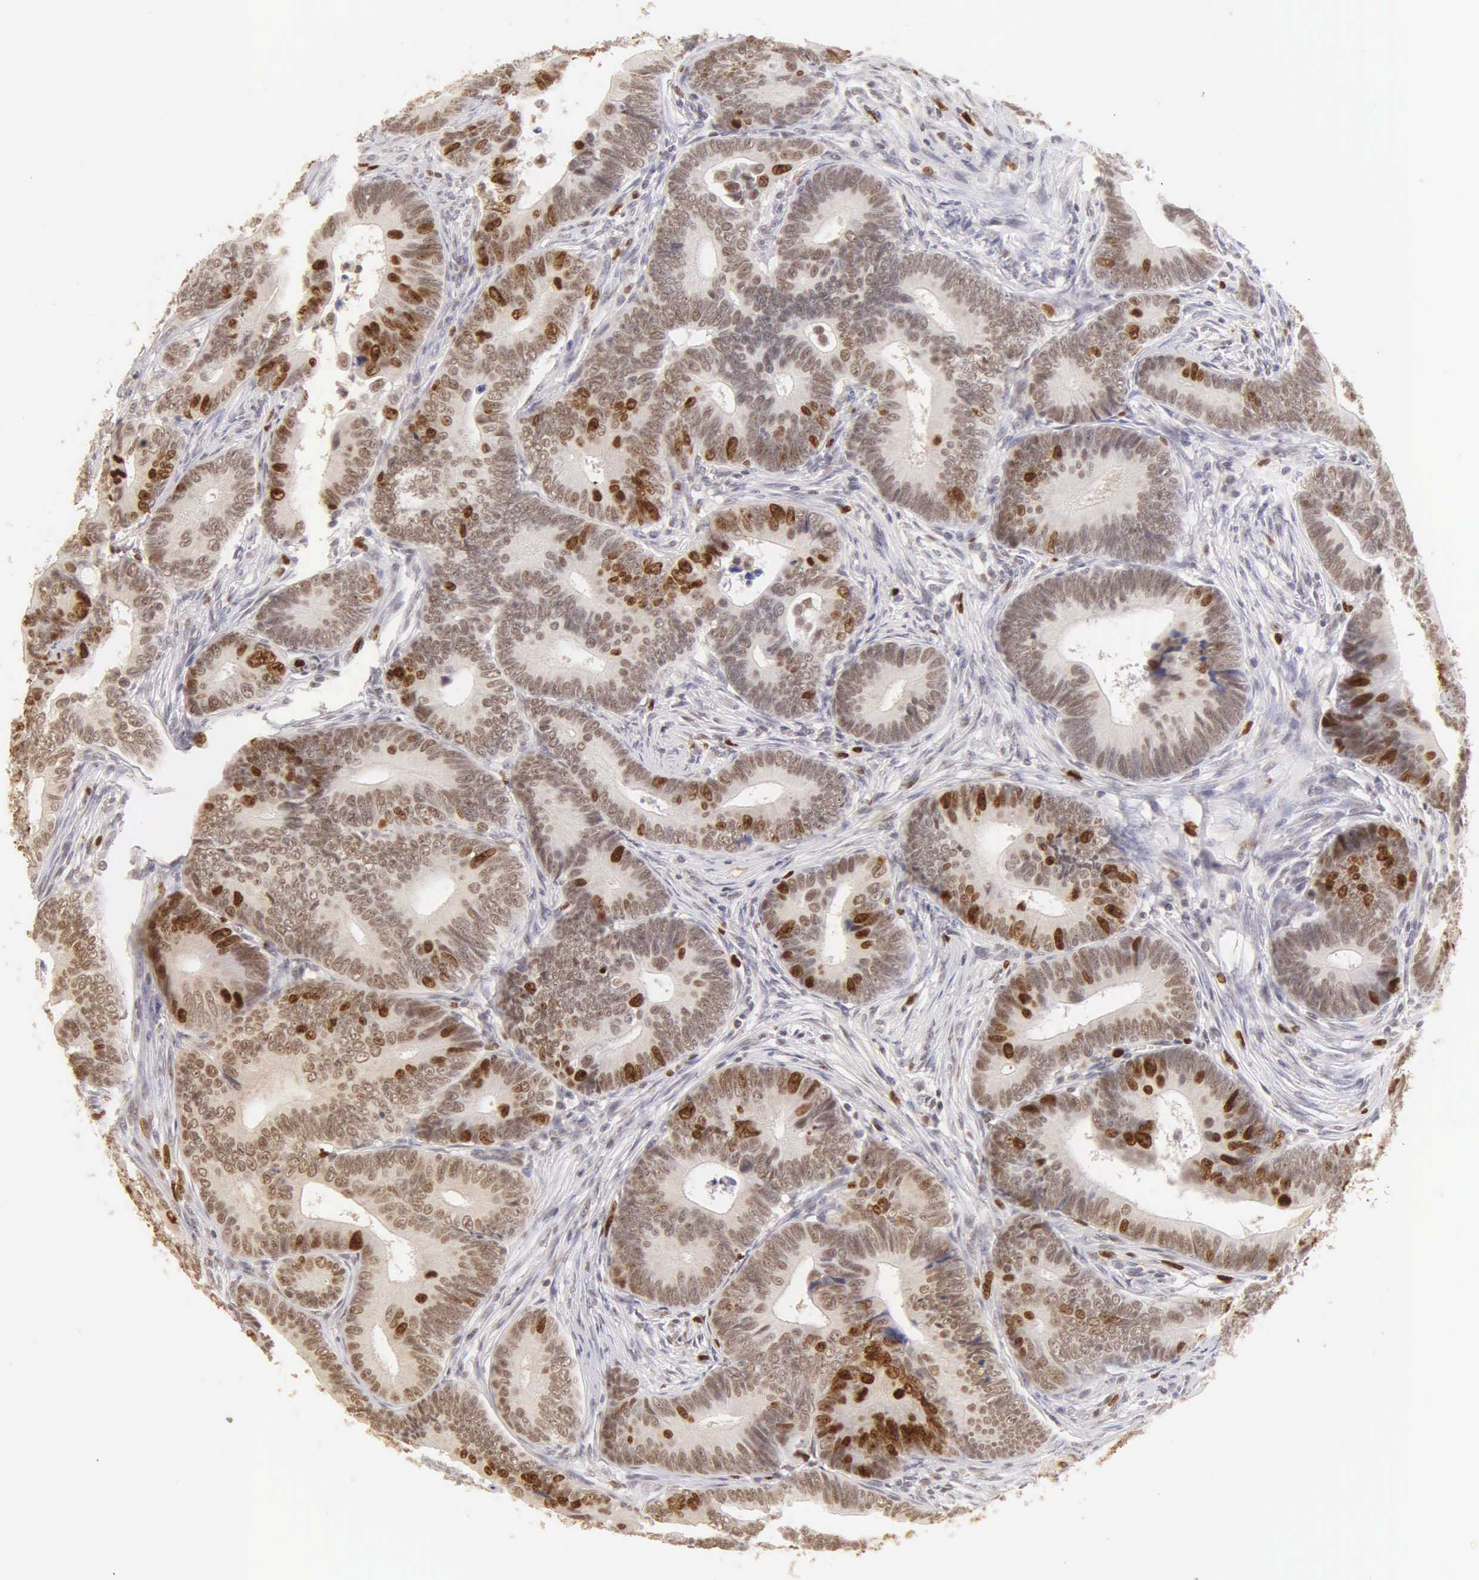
{"staining": {"intensity": "strong", "quantity": "25%-75%", "location": "nuclear"}, "tissue": "colorectal cancer", "cell_type": "Tumor cells", "image_type": "cancer", "snomed": [{"axis": "morphology", "description": "Adenocarcinoma, NOS"}, {"axis": "topography", "description": "Colon"}], "caption": "The micrograph exhibits a brown stain indicating the presence of a protein in the nuclear of tumor cells in colorectal adenocarcinoma. The staining was performed using DAB (3,3'-diaminobenzidine), with brown indicating positive protein expression. Nuclei are stained blue with hematoxylin.", "gene": "MKI67", "patient": {"sex": "female", "age": 78}}